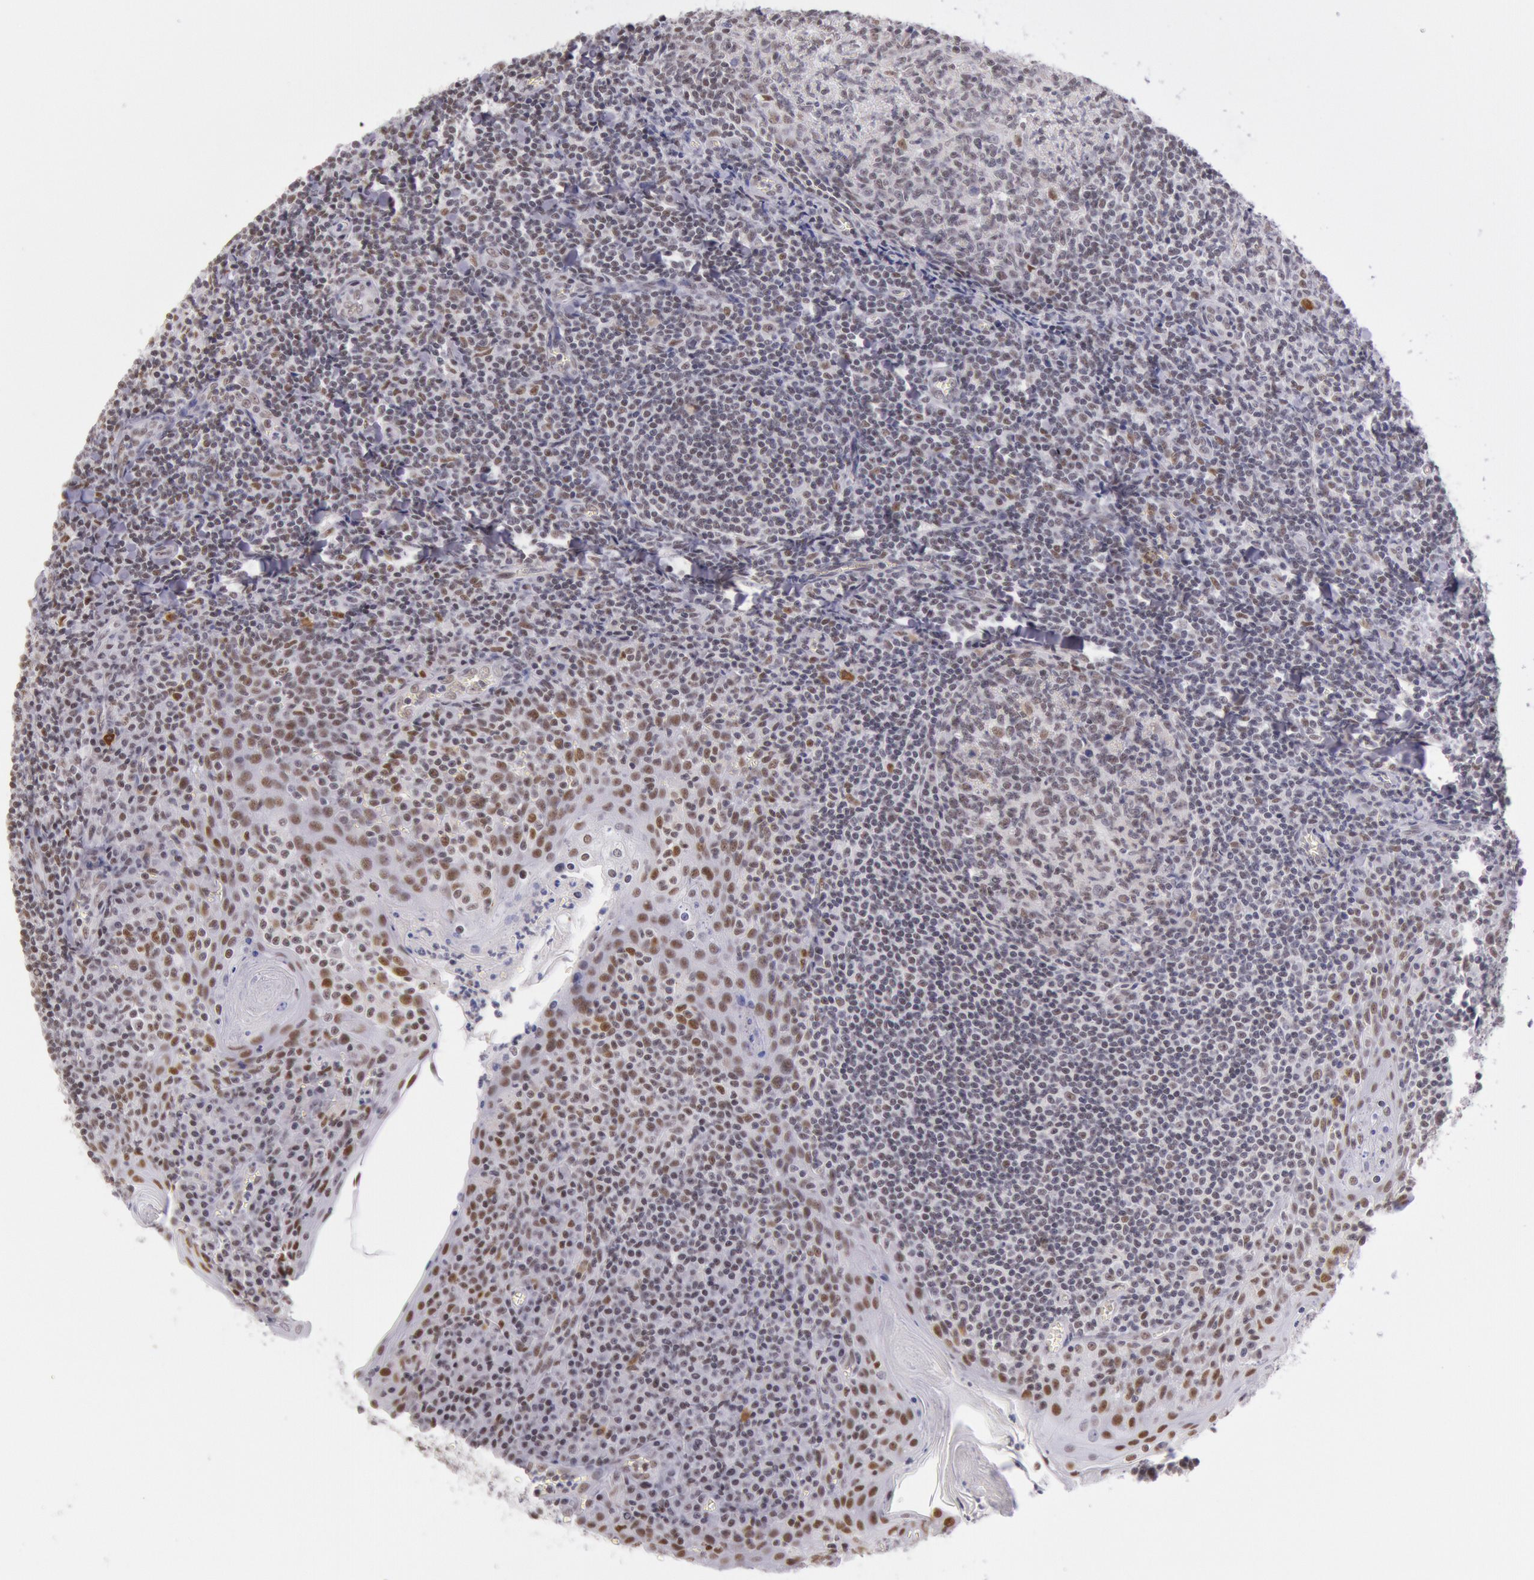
{"staining": {"intensity": "weak", "quantity": "<25%", "location": "nuclear"}, "tissue": "tonsil", "cell_type": "Germinal center cells", "image_type": "normal", "snomed": [{"axis": "morphology", "description": "Normal tissue, NOS"}, {"axis": "topography", "description": "Tonsil"}], "caption": "IHC image of unremarkable tonsil: human tonsil stained with DAB reveals no significant protein expression in germinal center cells. Brightfield microscopy of immunohistochemistry (IHC) stained with DAB (3,3'-diaminobenzidine) (brown) and hematoxylin (blue), captured at high magnification.", "gene": "TASL", "patient": {"sex": "male", "age": 31}}